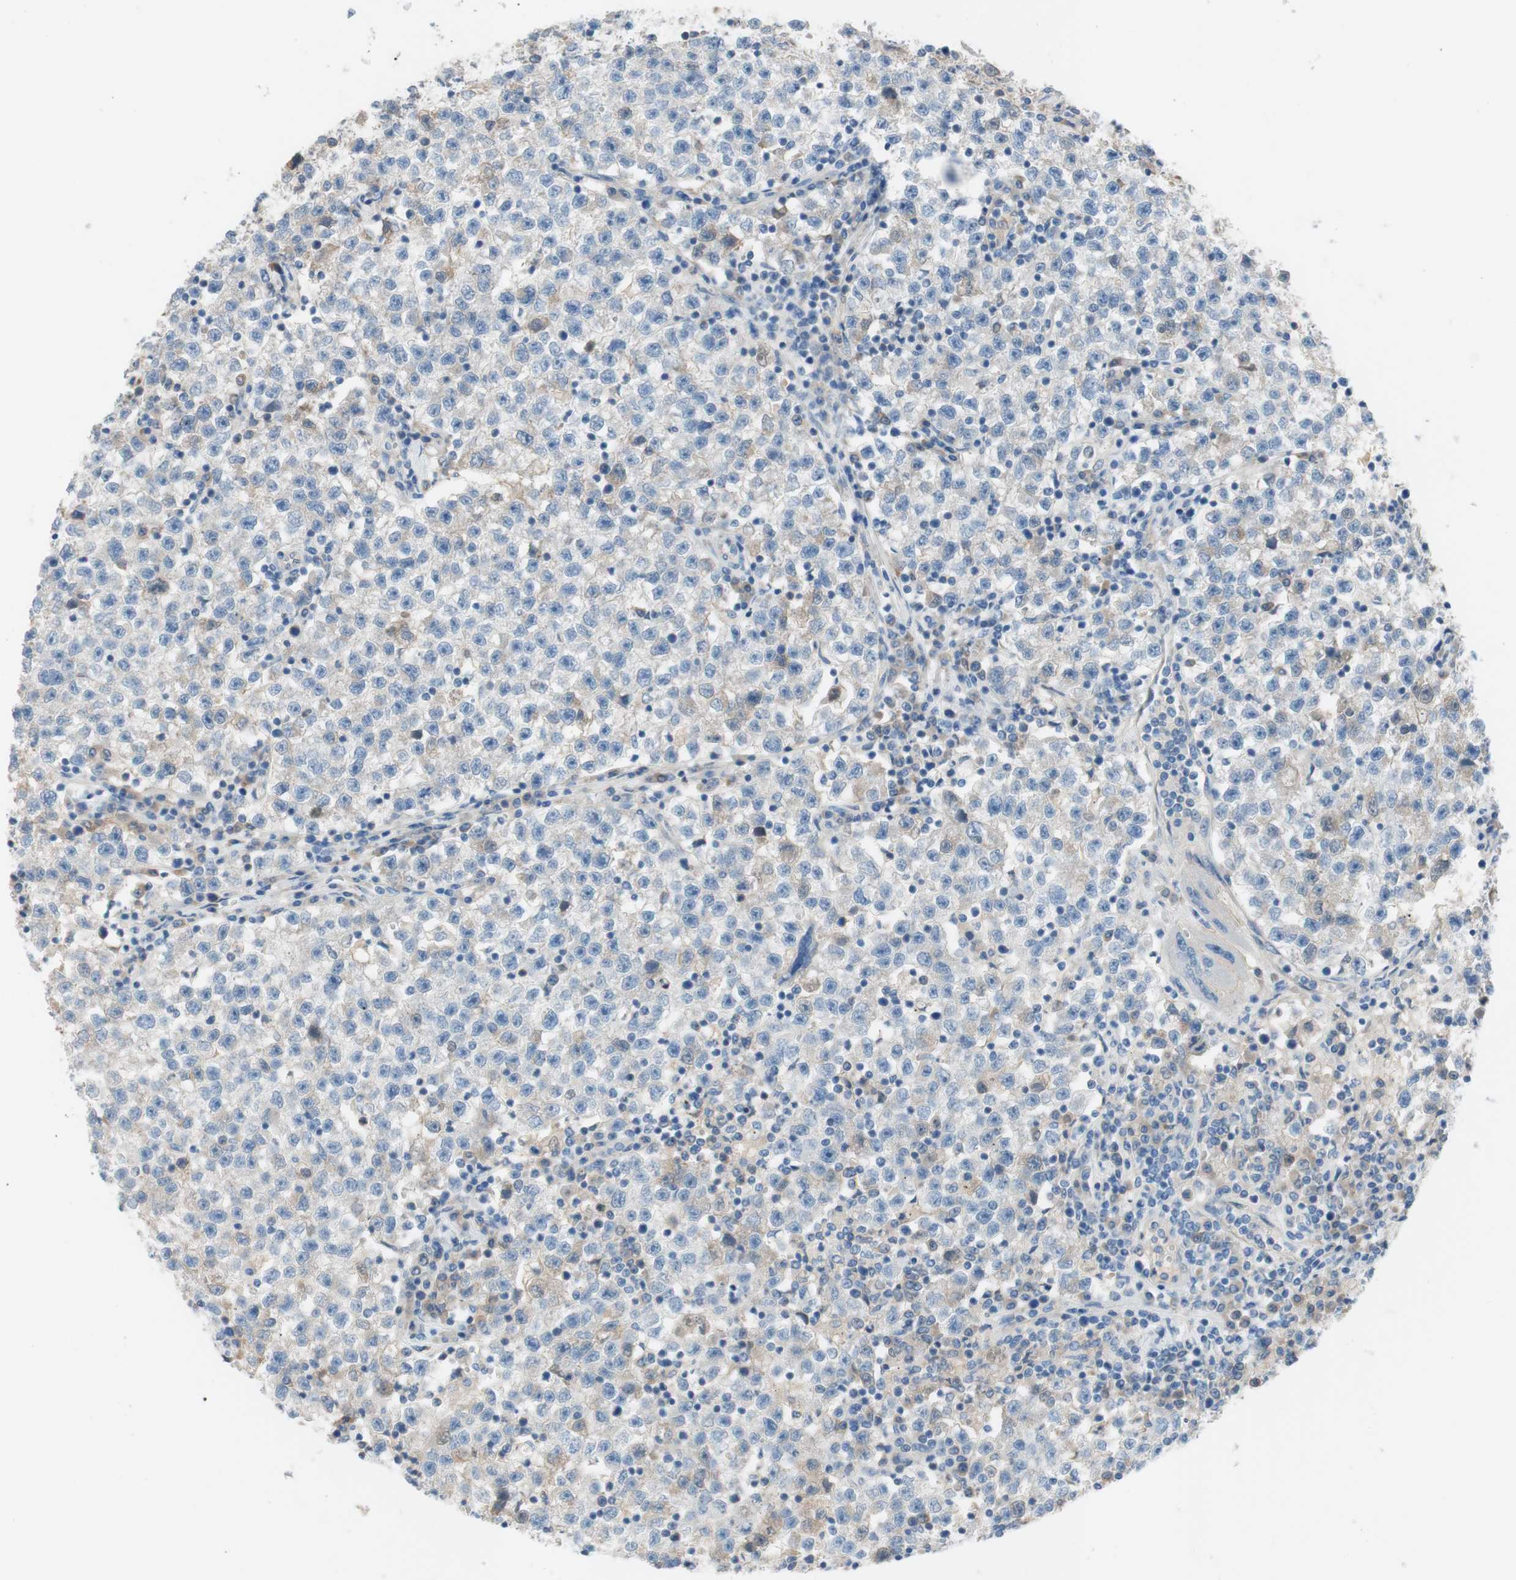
{"staining": {"intensity": "weak", "quantity": "<25%", "location": "cytoplasmic/membranous"}, "tissue": "testis cancer", "cell_type": "Tumor cells", "image_type": "cancer", "snomed": [{"axis": "morphology", "description": "Seminoma, NOS"}, {"axis": "topography", "description": "Testis"}], "caption": "Immunohistochemical staining of human seminoma (testis) exhibits no significant positivity in tumor cells.", "gene": "FDFT1", "patient": {"sex": "male", "age": 22}}